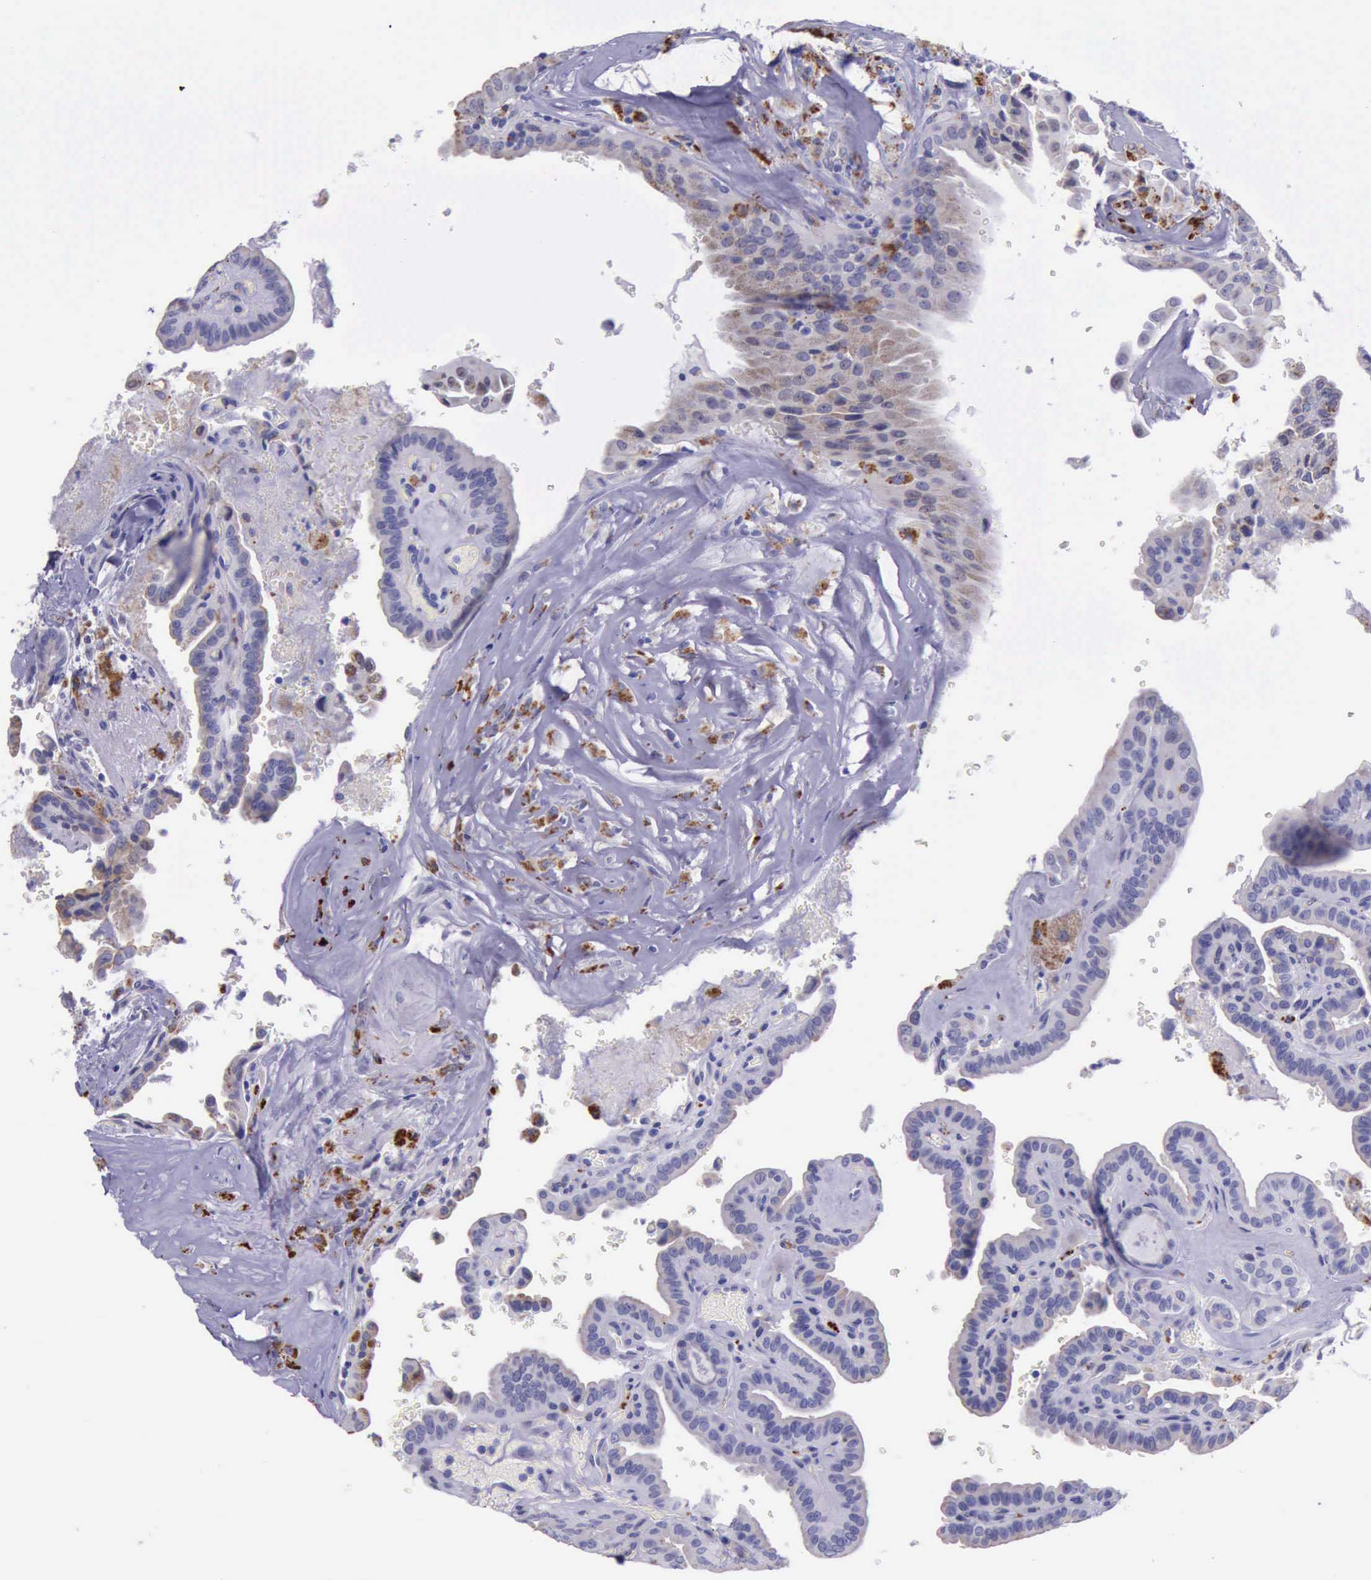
{"staining": {"intensity": "weak", "quantity": "25%-75%", "location": "cytoplasmic/membranous"}, "tissue": "thyroid cancer", "cell_type": "Tumor cells", "image_type": "cancer", "snomed": [{"axis": "morphology", "description": "Papillary adenocarcinoma, NOS"}, {"axis": "topography", "description": "Thyroid gland"}], "caption": "High-power microscopy captured an immunohistochemistry micrograph of thyroid cancer, revealing weak cytoplasmic/membranous positivity in approximately 25%-75% of tumor cells.", "gene": "GLA", "patient": {"sex": "male", "age": 87}}